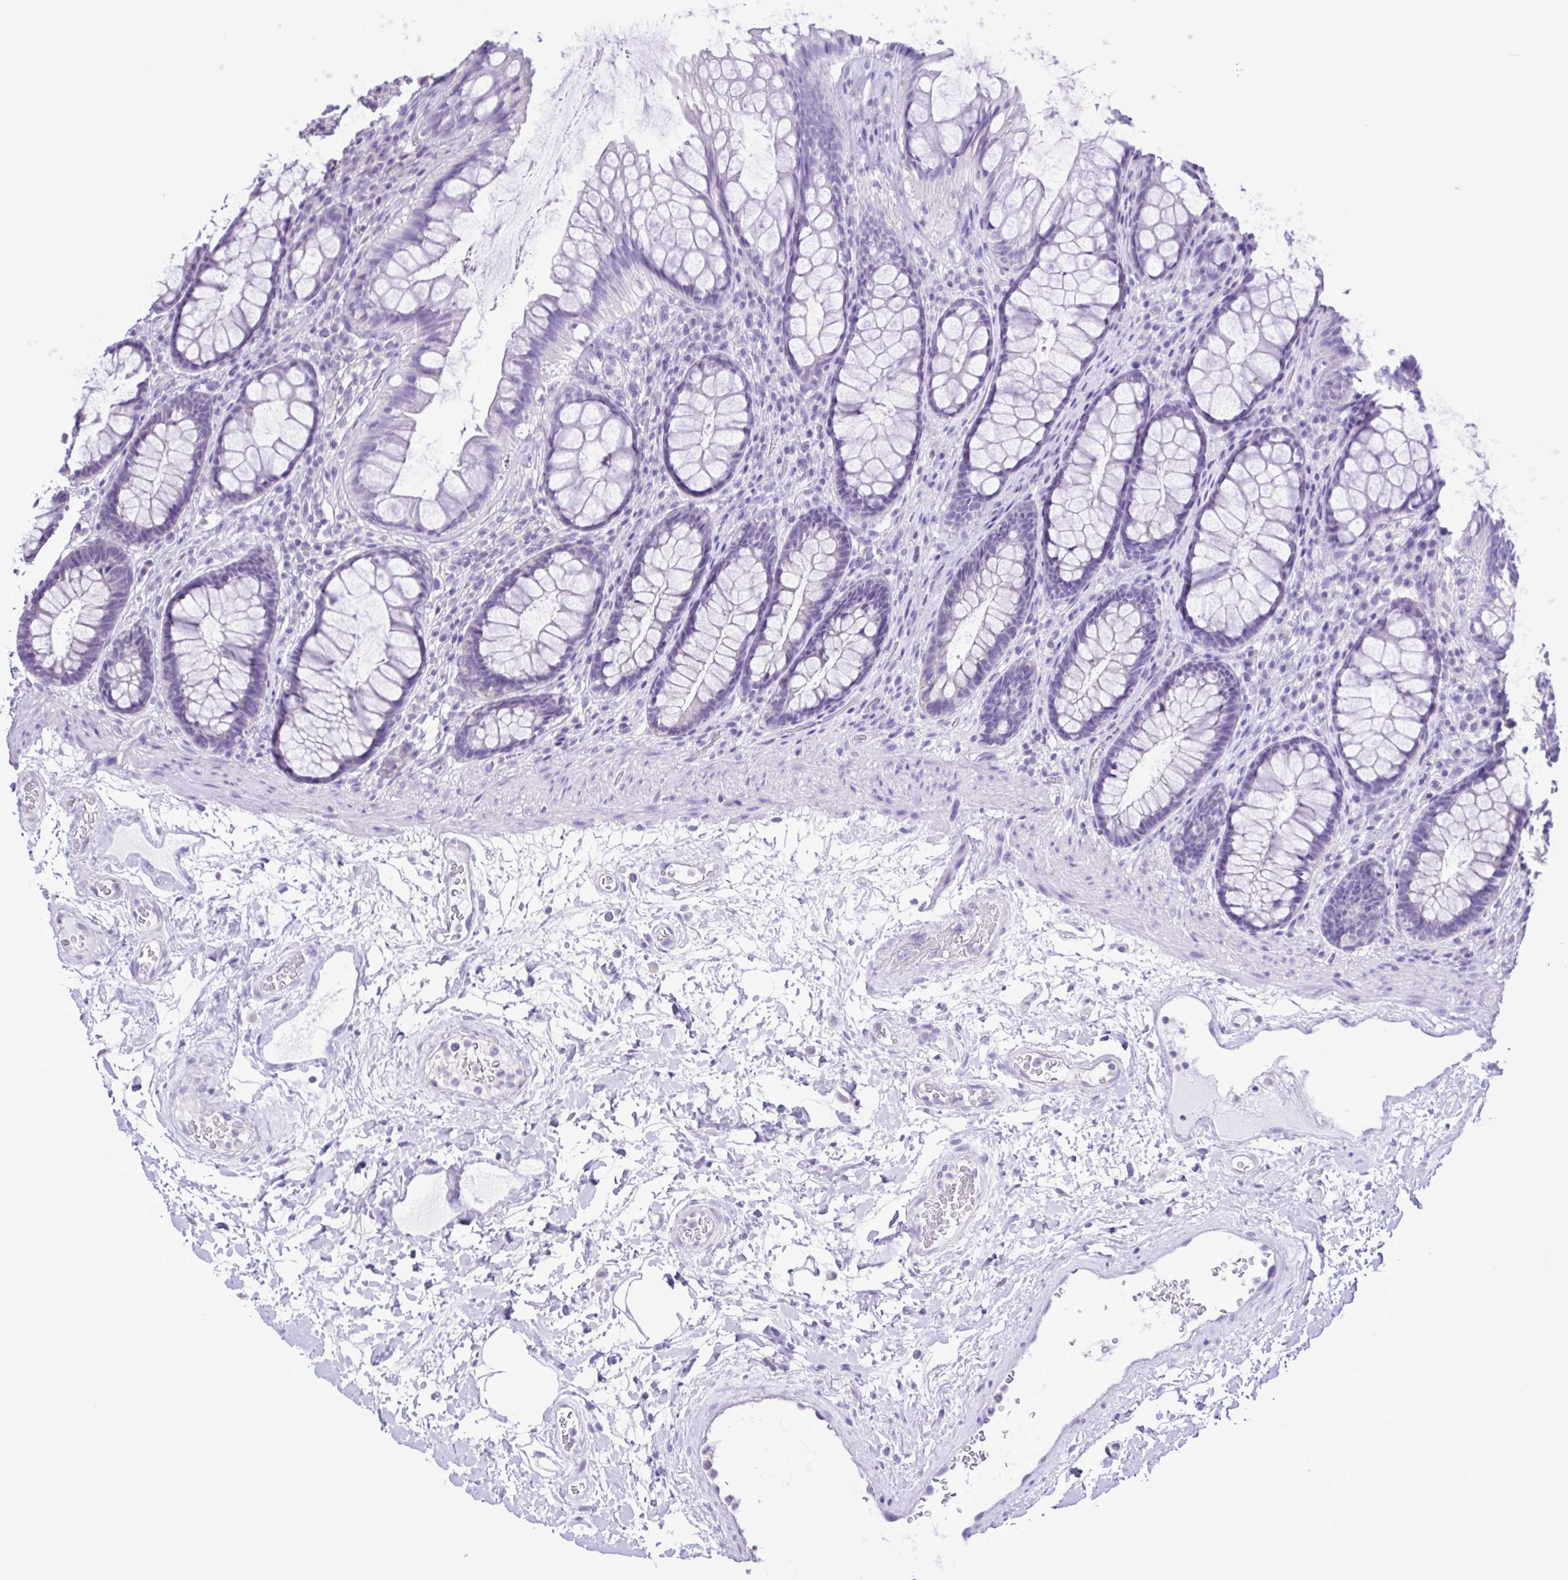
{"staining": {"intensity": "negative", "quantity": "none", "location": "none"}, "tissue": "rectum", "cell_type": "Glandular cells", "image_type": "normal", "snomed": [{"axis": "morphology", "description": "Normal tissue, NOS"}, {"axis": "topography", "description": "Rectum"}], "caption": "This is a image of IHC staining of normal rectum, which shows no staining in glandular cells. Brightfield microscopy of immunohistochemistry (IHC) stained with DAB (brown) and hematoxylin (blue), captured at high magnification.", "gene": "CYP17A1", "patient": {"sex": "male", "age": 72}}